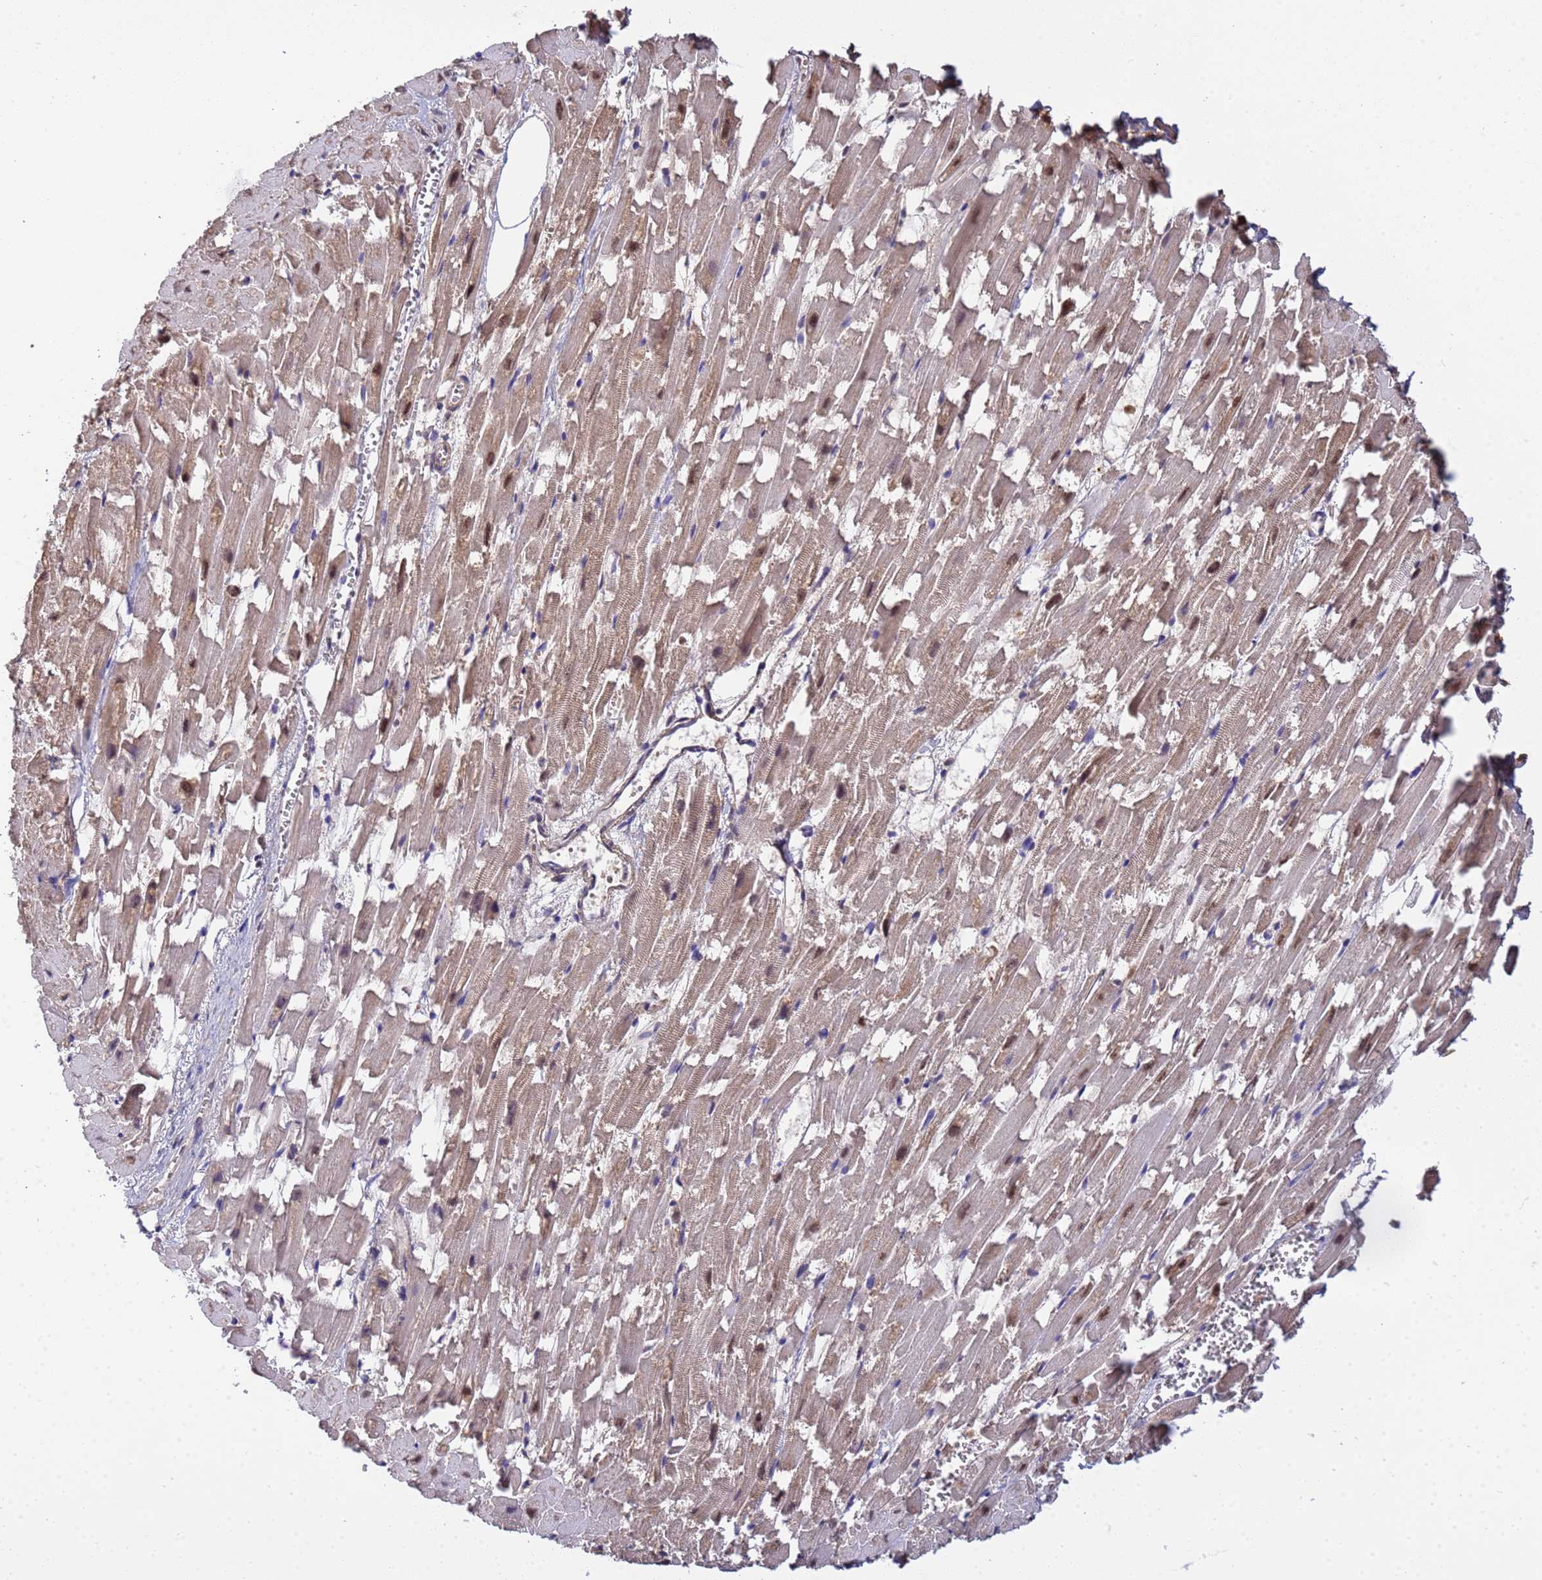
{"staining": {"intensity": "moderate", "quantity": ">75%", "location": "cytoplasmic/membranous,nuclear"}, "tissue": "heart muscle", "cell_type": "Cardiomyocytes", "image_type": "normal", "snomed": [{"axis": "morphology", "description": "Normal tissue, NOS"}, {"axis": "topography", "description": "Heart"}], "caption": "This histopathology image displays immunohistochemistry (IHC) staining of normal heart muscle, with medium moderate cytoplasmic/membranous,nuclear expression in approximately >75% of cardiomyocytes.", "gene": "GLUD1", "patient": {"sex": "female", "age": 64}}